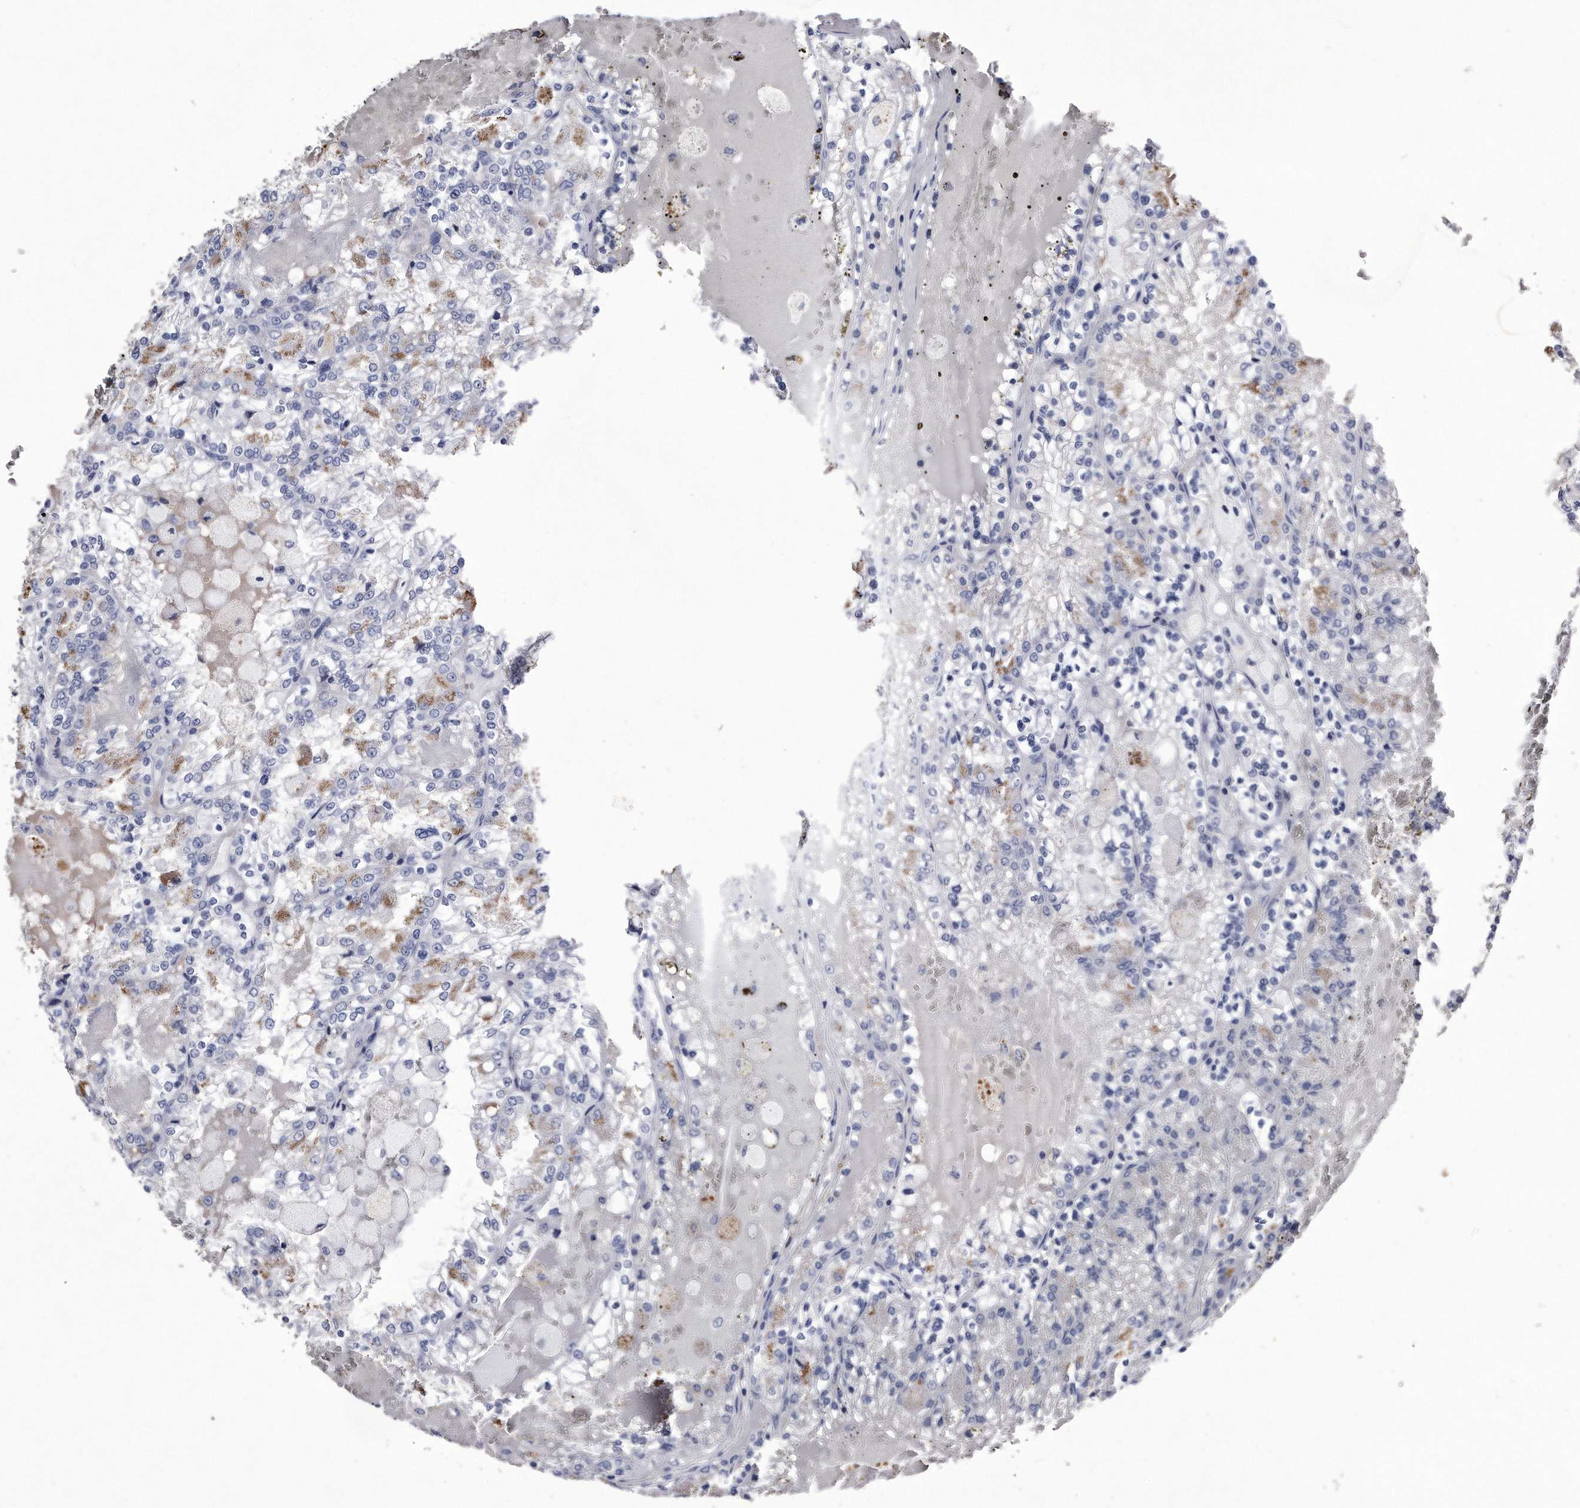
{"staining": {"intensity": "negative", "quantity": "none", "location": "none"}, "tissue": "renal cancer", "cell_type": "Tumor cells", "image_type": "cancer", "snomed": [{"axis": "morphology", "description": "Adenocarcinoma, NOS"}, {"axis": "topography", "description": "Kidney"}], "caption": "Tumor cells are negative for protein expression in human renal cancer (adenocarcinoma).", "gene": "KCTD8", "patient": {"sex": "female", "age": 56}}